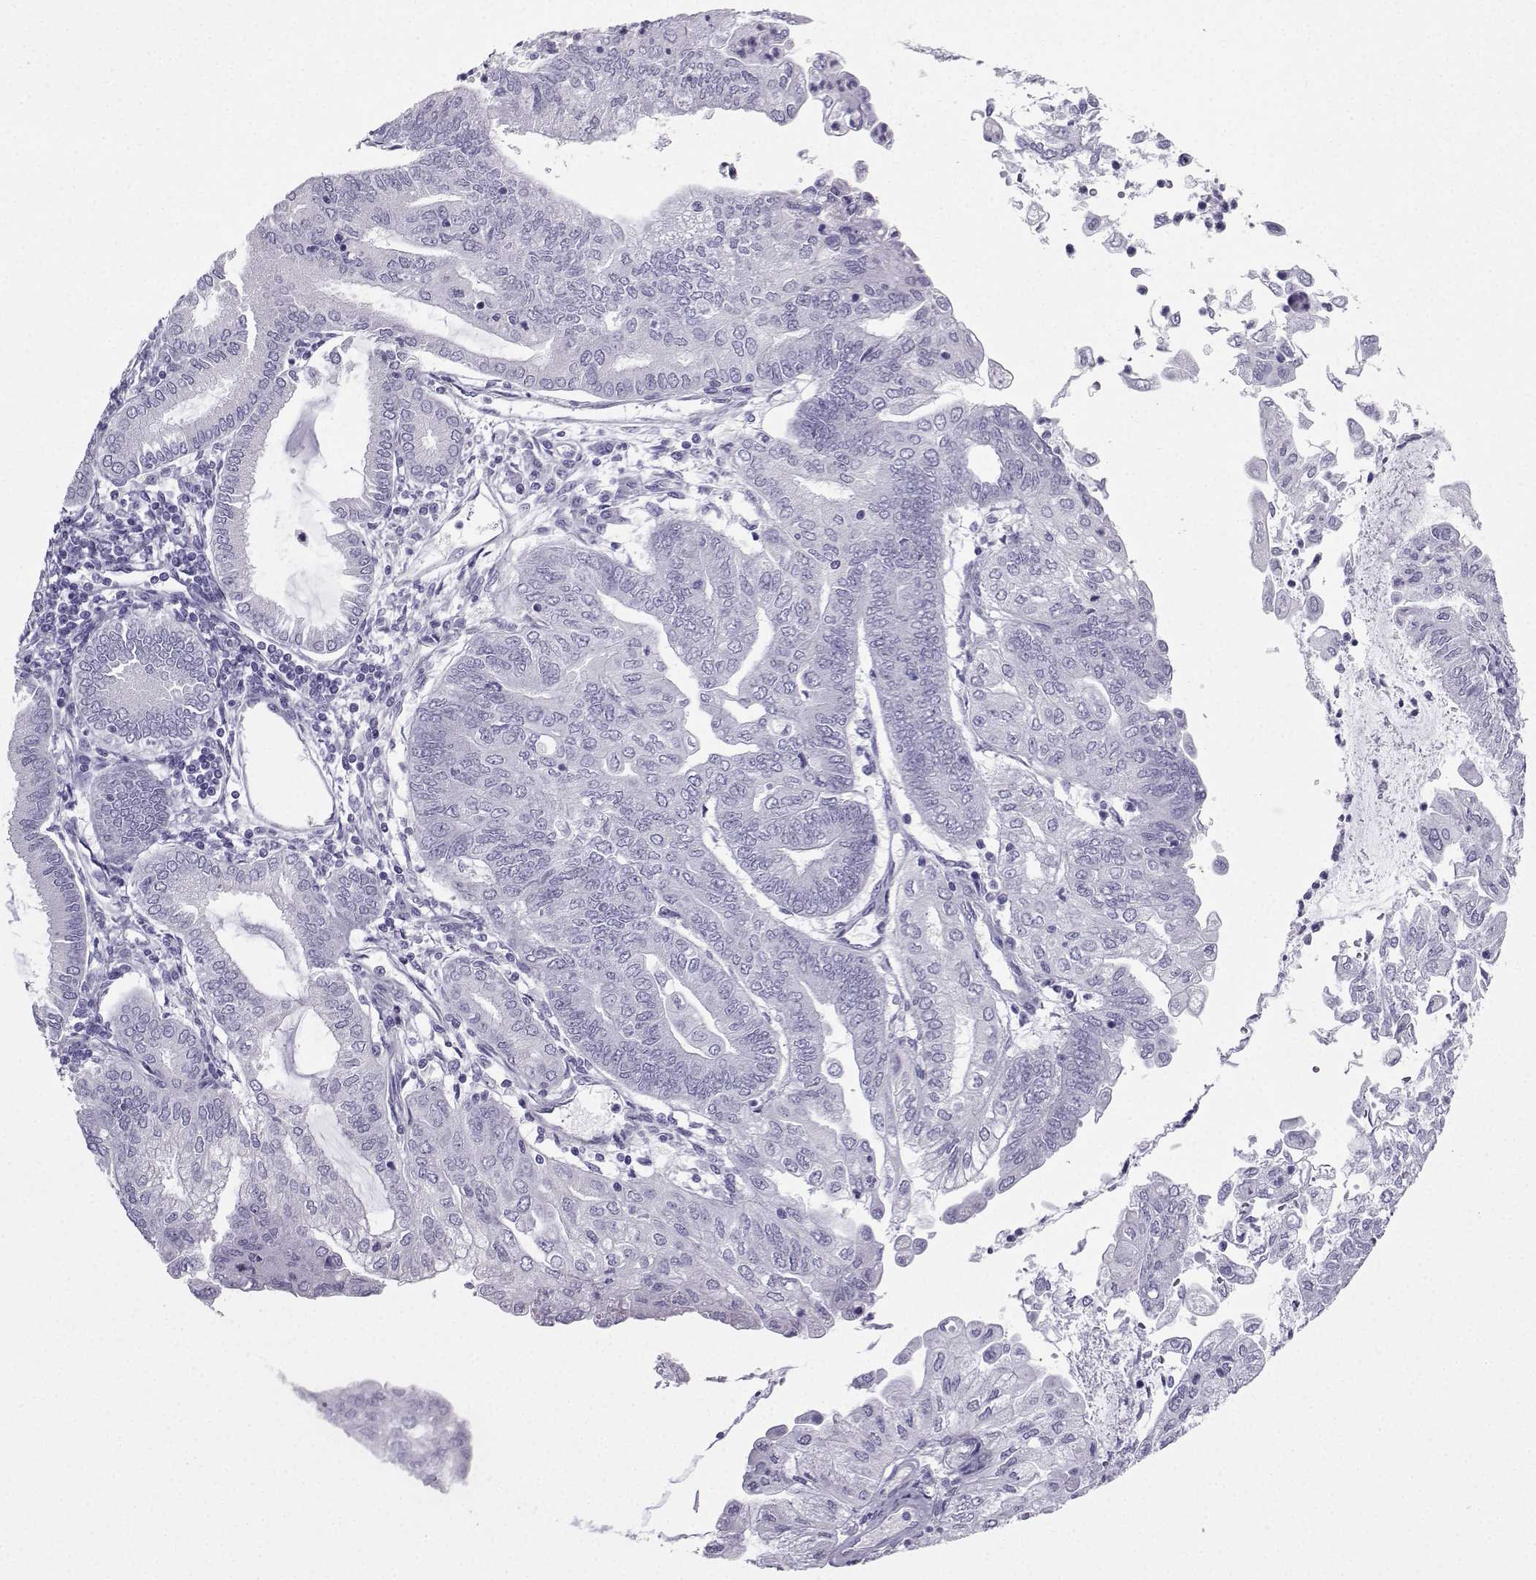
{"staining": {"intensity": "negative", "quantity": "none", "location": "none"}, "tissue": "endometrial cancer", "cell_type": "Tumor cells", "image_type": "cancer", "snomed": [{"axis": "morphology", "description": "Adenocarcinoma, NOS"}, {"axis": "topography", "description": "Endometrium"}], "caption": "Immunohistochemistry (IHC) photomicrograph of neoplastic tissue: adenocarcinoma (endometrial) stained with DAB (3,3'-diaminobenzidine) exhibits no significant protein staining in tumor cells.", "gene": "IQCD", "patient": {"sex": "female", "age": 55}}